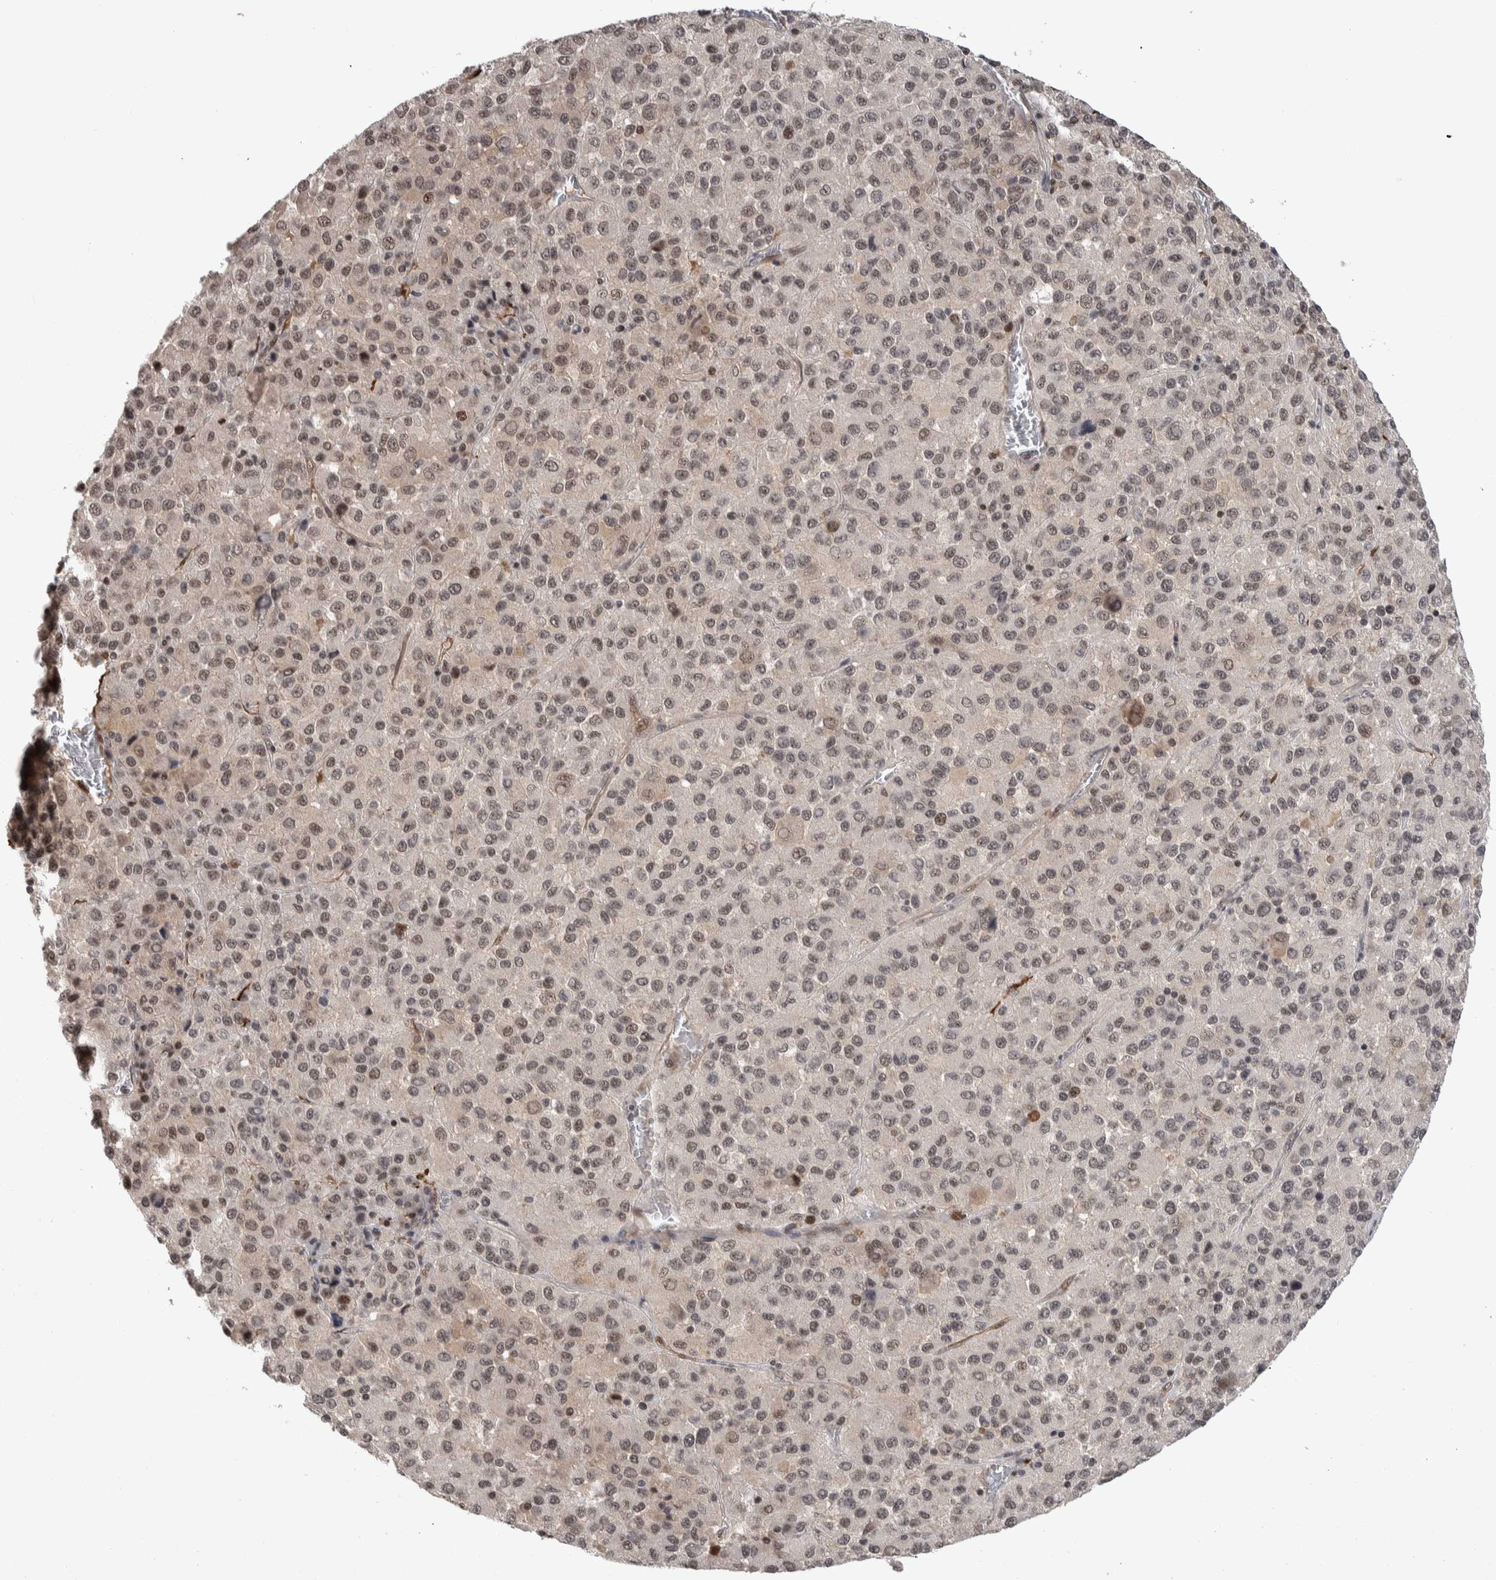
{"staining": {"intensity": "weak", "quantity": "25%-75%", "location": "nuclear"}, "tissue": "melanoma", "cell_type": "Tumor cells", "image_type": "cancer", "snomed": [{"axis": "morphology", "description": "Malignant melanoma, Metastatic site"}, {"axis": "topography", "description": "Lung"}], "caption": "Immunohistochemical staining of human melanoma shows low levels of weak nuclear protein expression in about 25%-75% of tumor cells. (DAB (3,3'-diaminobenzidine) = brown stain, brightfield microscopy at high magnification).", "gene": "ZSCAN21", "patient": {"sex": "male", "age": 64}}